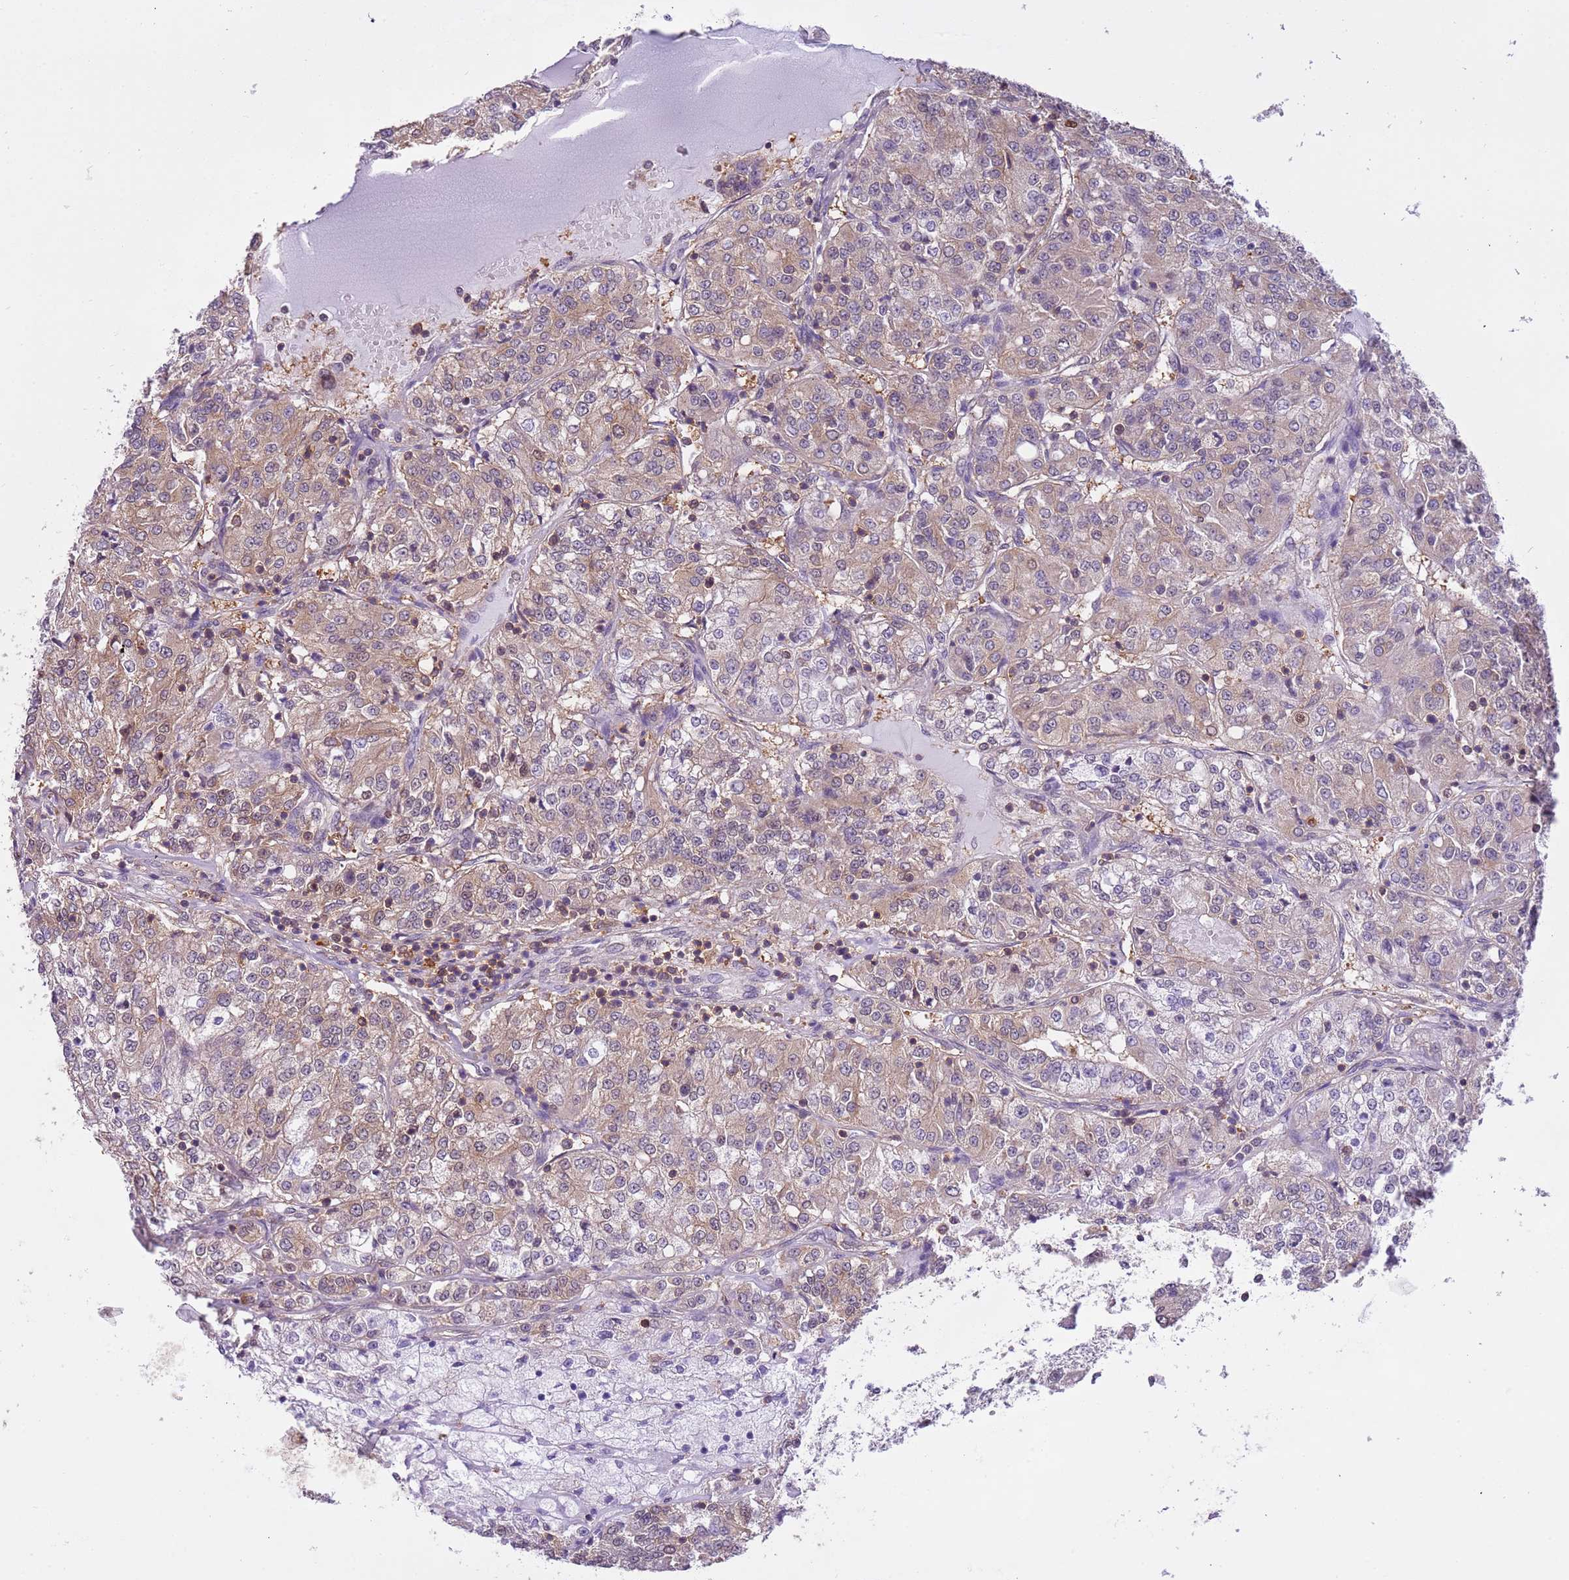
{"staining": {"intensity": "weak", "quantity": ">75%", "location": "cytoplasmic/membranous"}, "tissue": "renal cancer", "cell_type": "Tumor cells", "image_type": "cancer", "snomed": [{"axis": "morphology", "description": "Adenocarcinoma, NOS"}, {"axis": "topography", "description": "Kidney"}], "caption": "Protein staining displays weak cytoplasmic/membranous positivity in approximately >75% of tumor cells in renal adenocarcinoma.", "gene": "STIP1", "patient": {"sex": "female", "age": 63}}